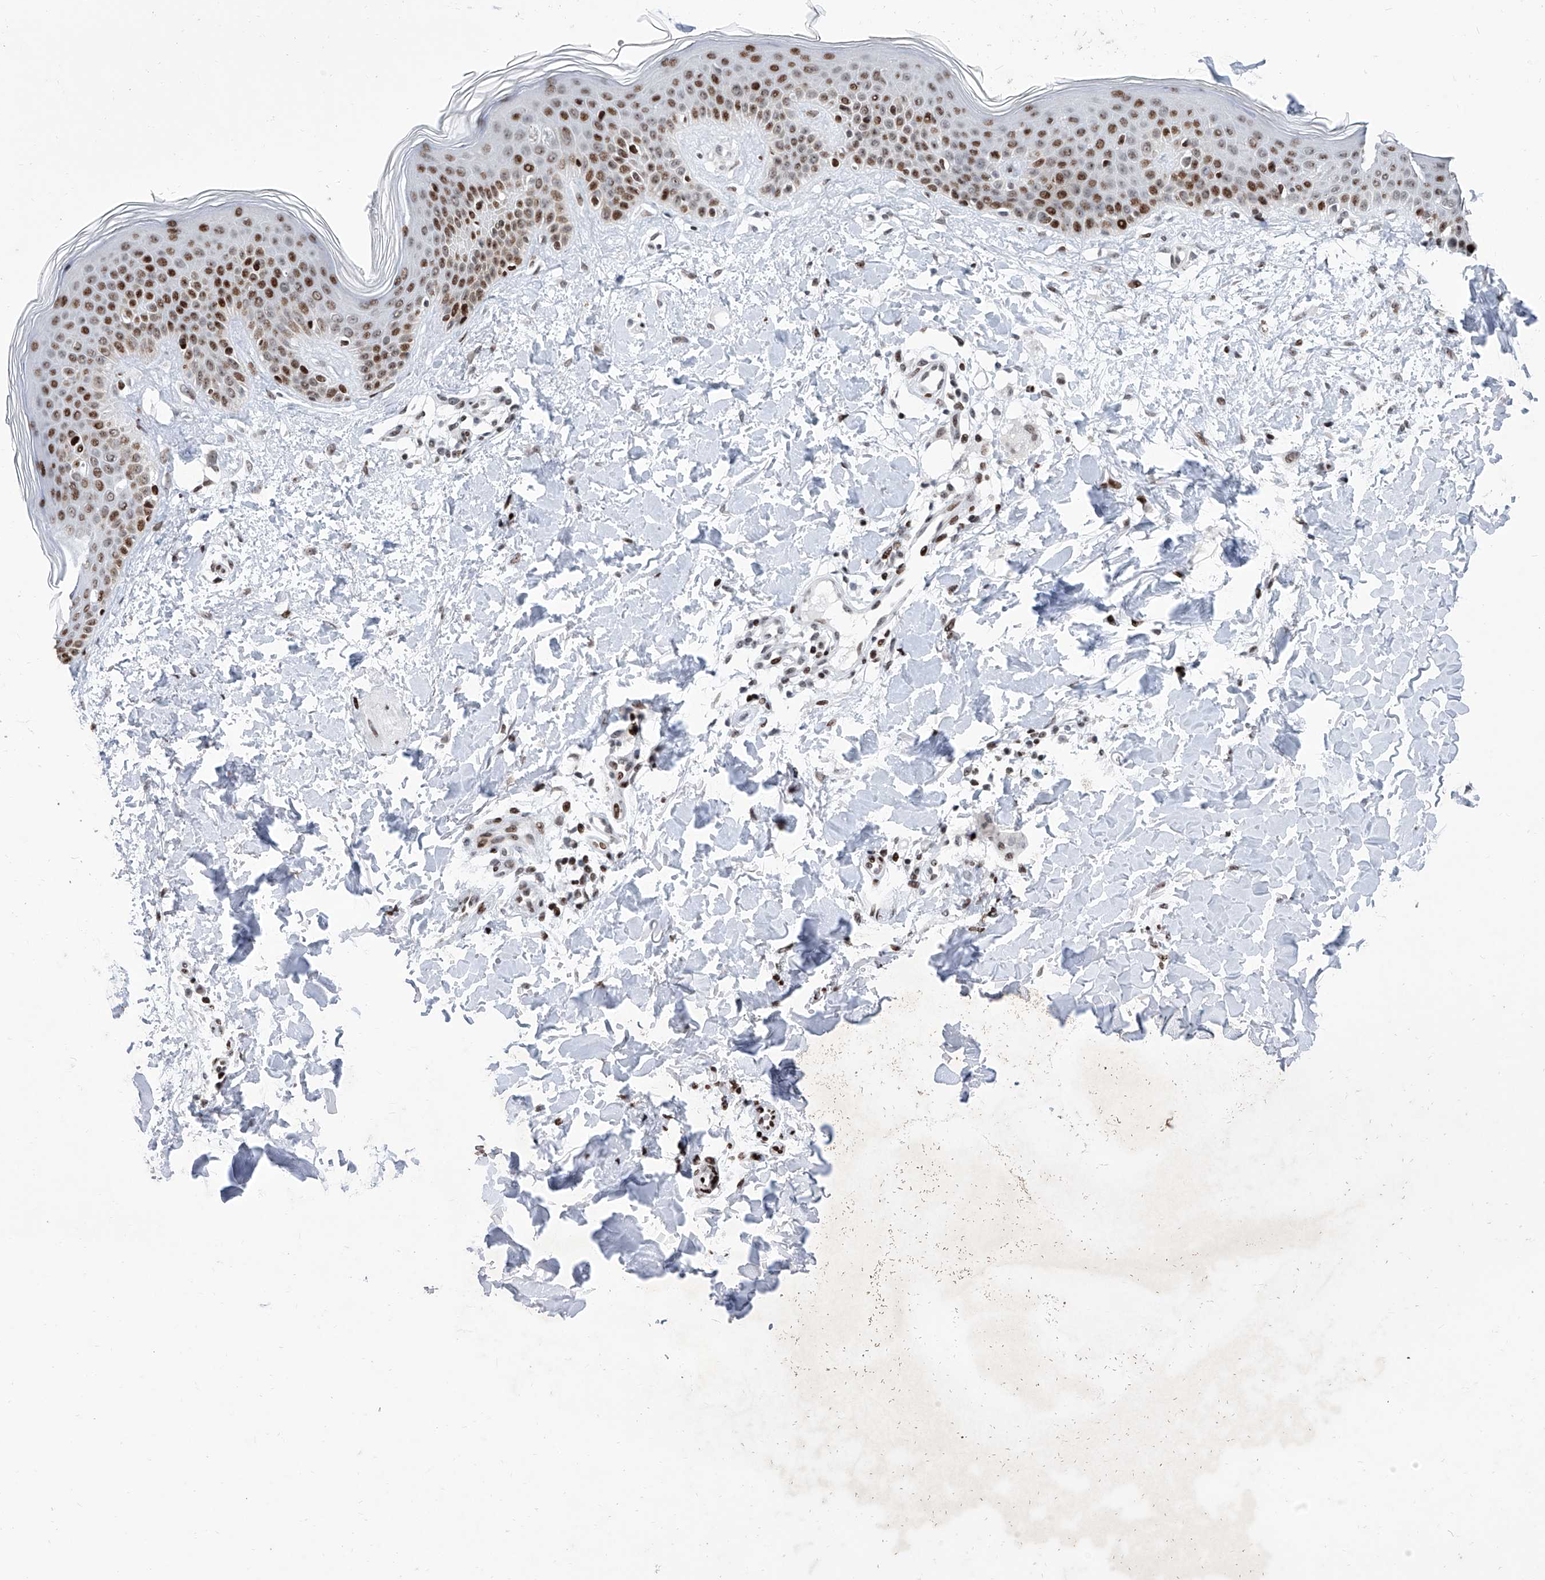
{"staining": {"intensity": "strong", "quantity": ">75%", "location": "nuclear"}, "tissue": "skin", "cell_type": "Fibroblasts", "image_type": "normal", "snomed": [{"axis": "morphology", "description": "Normal tissue, NOS"}, {"axis": "topography", "description": "Skin"}], "caption": "High-power microscopy captured an IHC histopathology image of unremarkable skin, revealing strong nuclear expression in about >75% of fibroblasts.", "gene": "HEY2", "patient": {"sex": "male", "age": 37}}